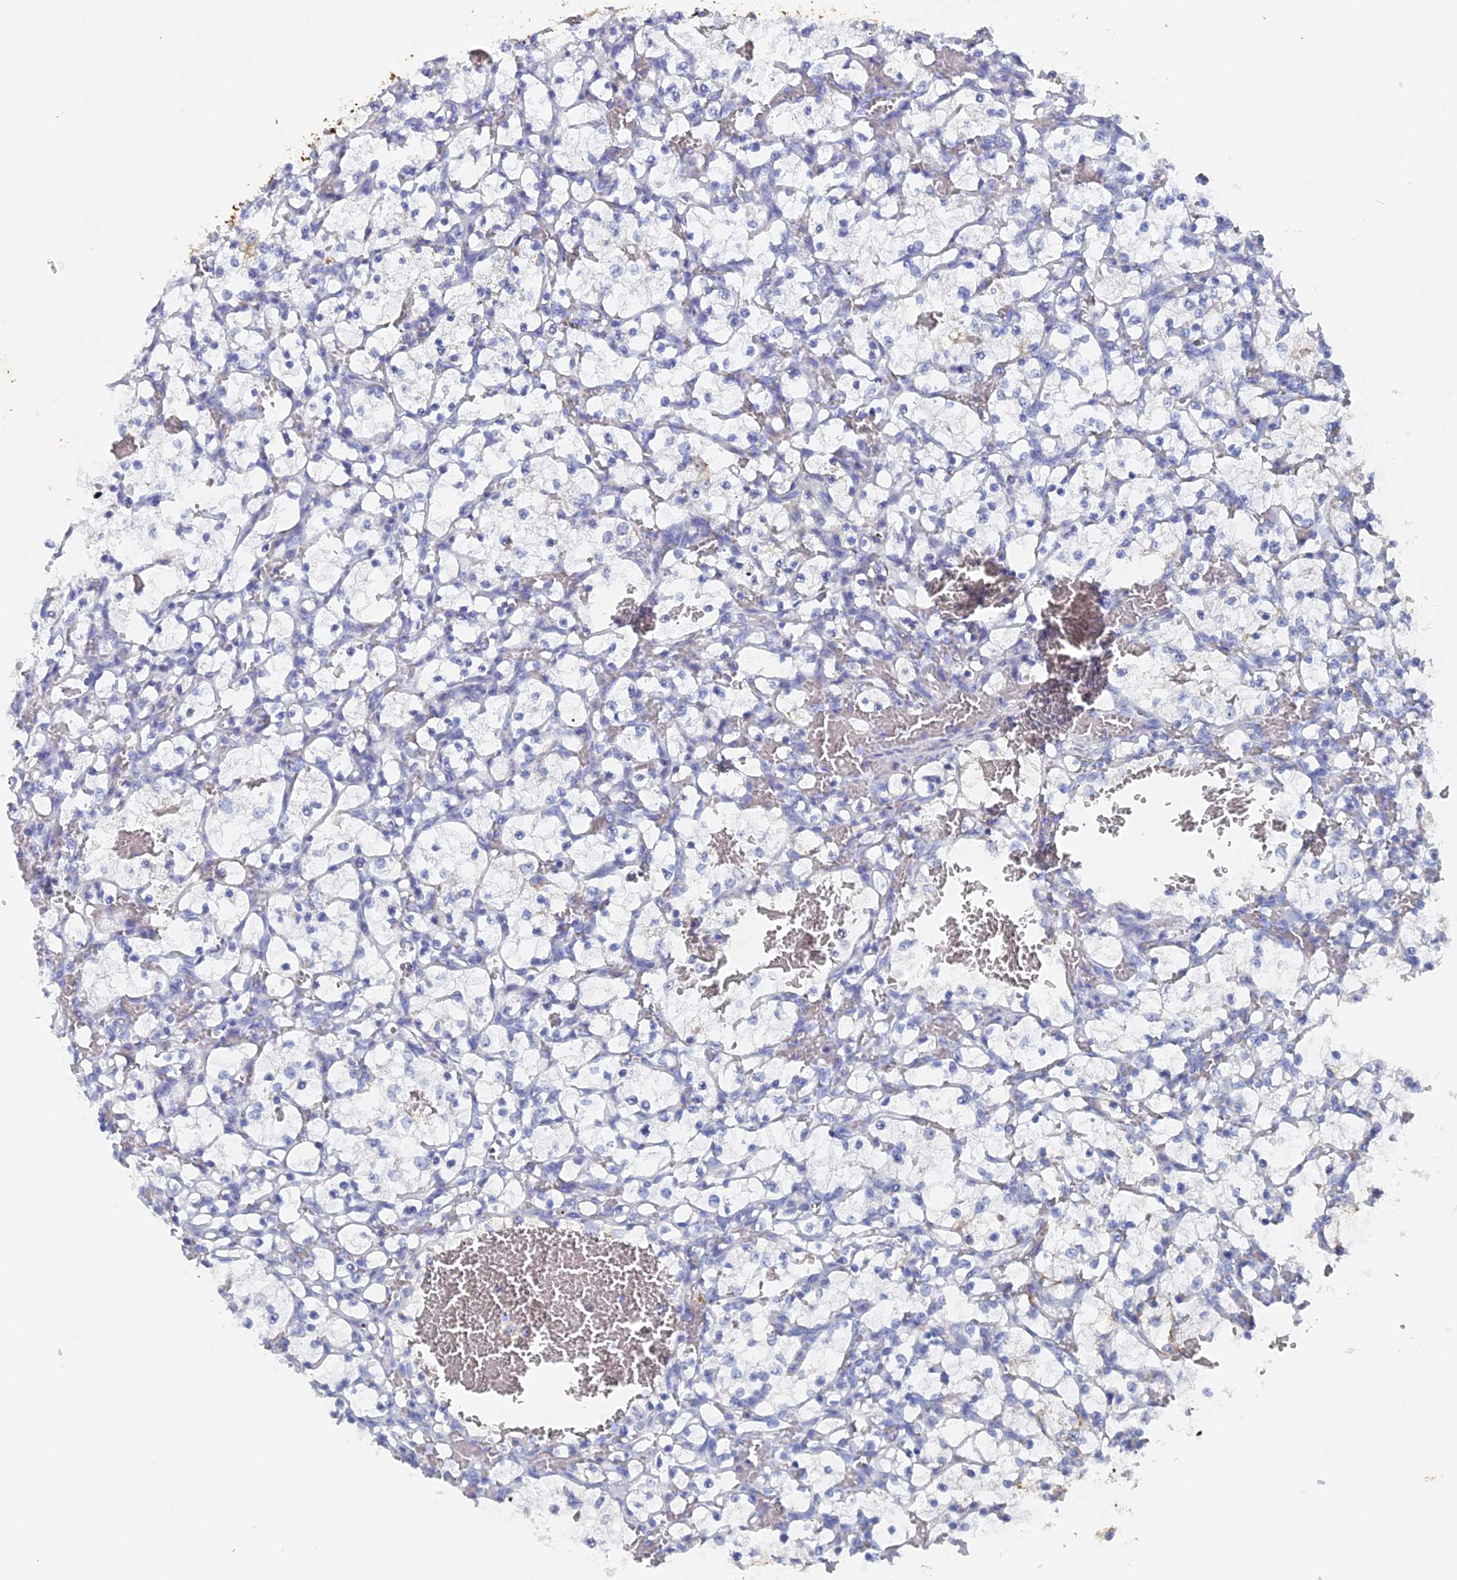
{"staining": {"intensity": "negative", "quantity": "none", "location": "none"}, "tissue": "renal cancer", "cell_type": "Tumor cells", "image_type": "cancer", "snomed": [{"axis": "morphology", "description": "Adenocarcinoma, NOS"}, {"axis": "topography", "description": "Kidney"}], "caption": "A high-resolution histopathology image shows immunohistochemistry (IHC) staining of renal cancer (adenocarcinoma), which demonstrates no significant expression in tumor cells.", "gene": "SRFBP1", "patient": {"sex": "female", "age": 69}}